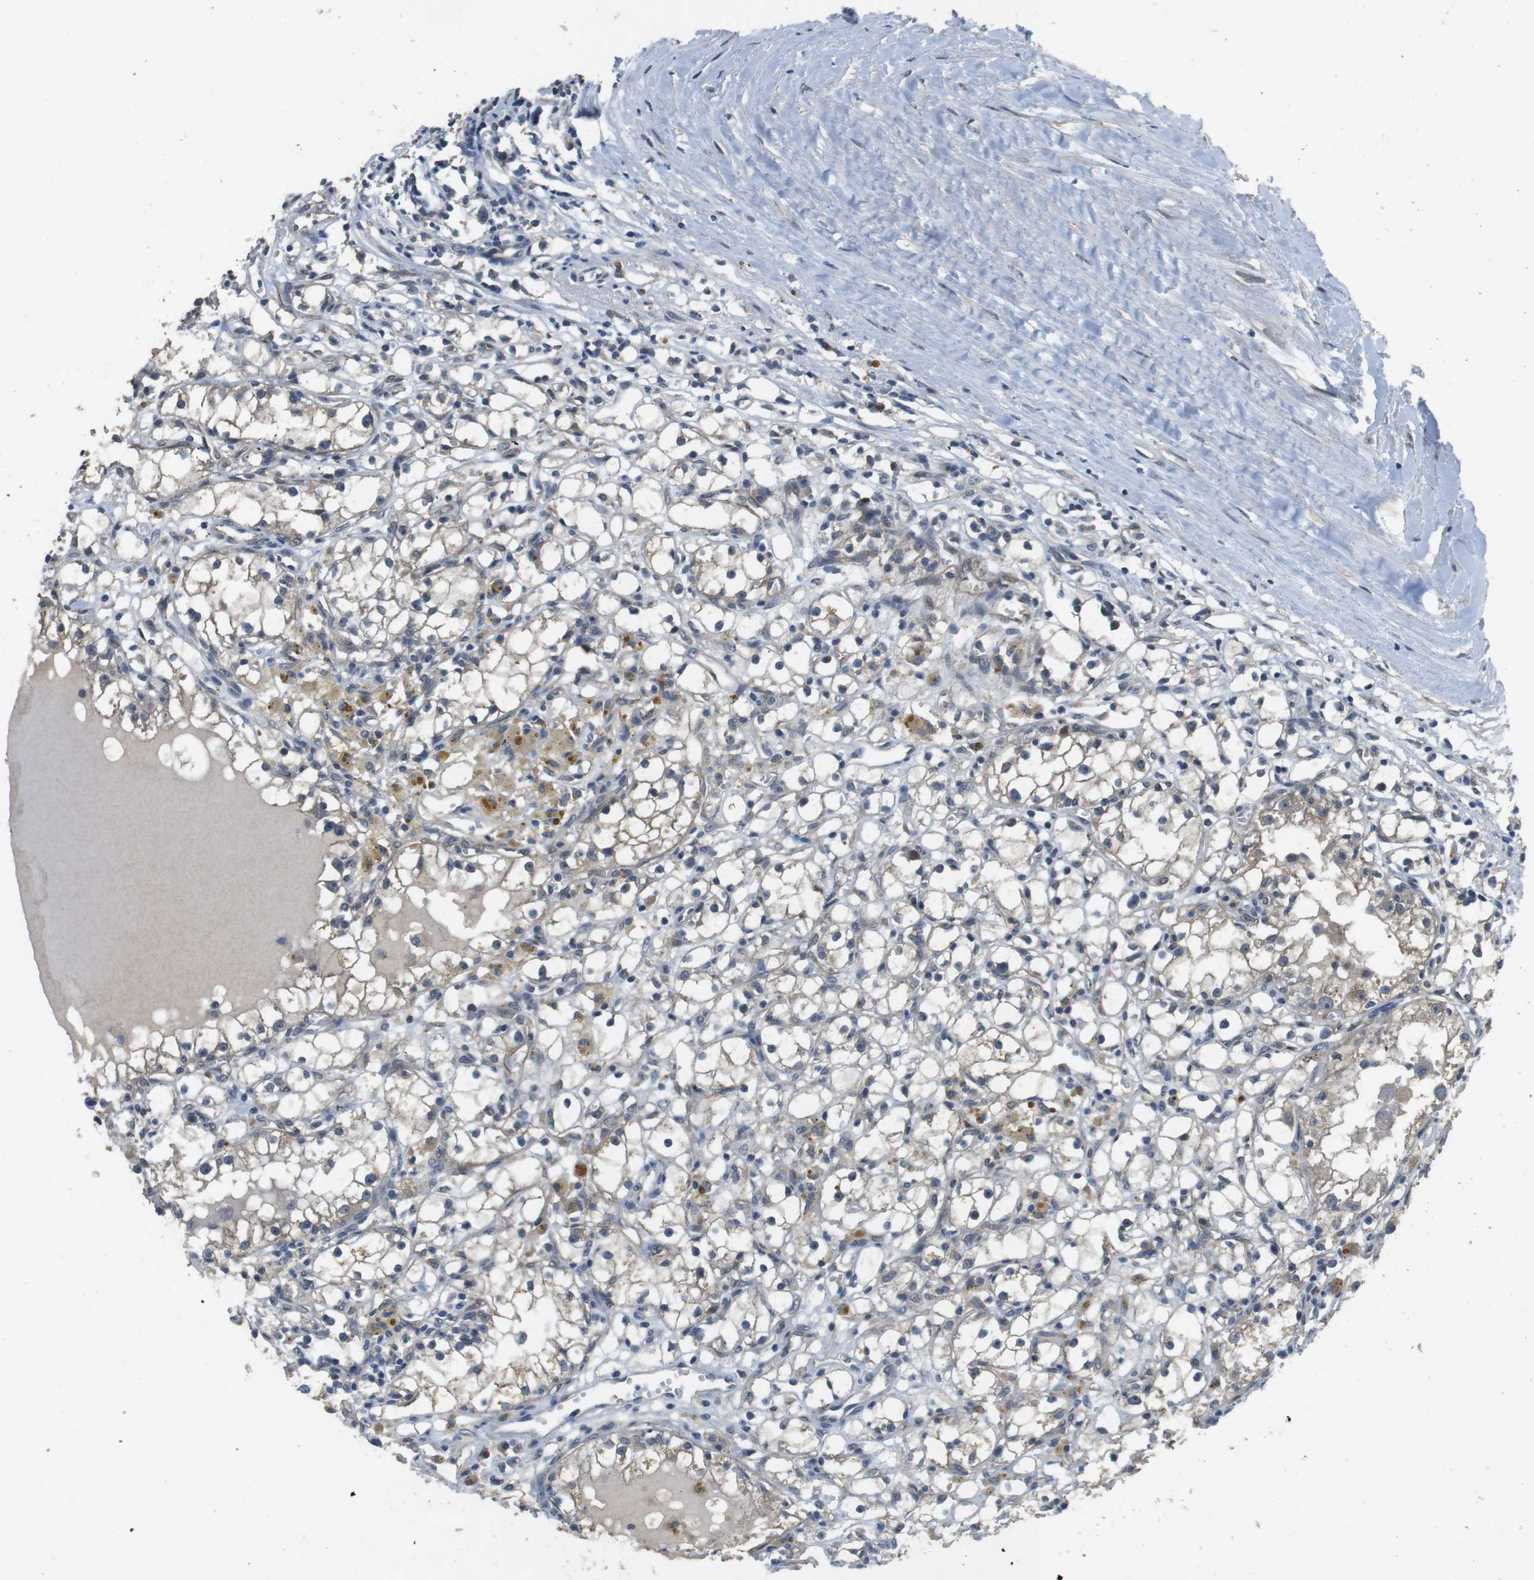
{"staining": {"intensity": "weak", "quantity": "<25%", "location": "cytoplasmic/membranous"}, "tissue": "renal cancer", "cell_type": "Tumor cells", "image_type": "cancer", "snomed": [{"axis": "morphology", "description": "Adenocarcinoma, NOS"}, {"axis": "topography", "description": "Kidney"}], "caption": "The micrograph shows no significant expression in tumor cells of renal cancer (adenocarcinoma).", "gene": "CLDN7", "patient": {"sex": "male", "age": 56}}